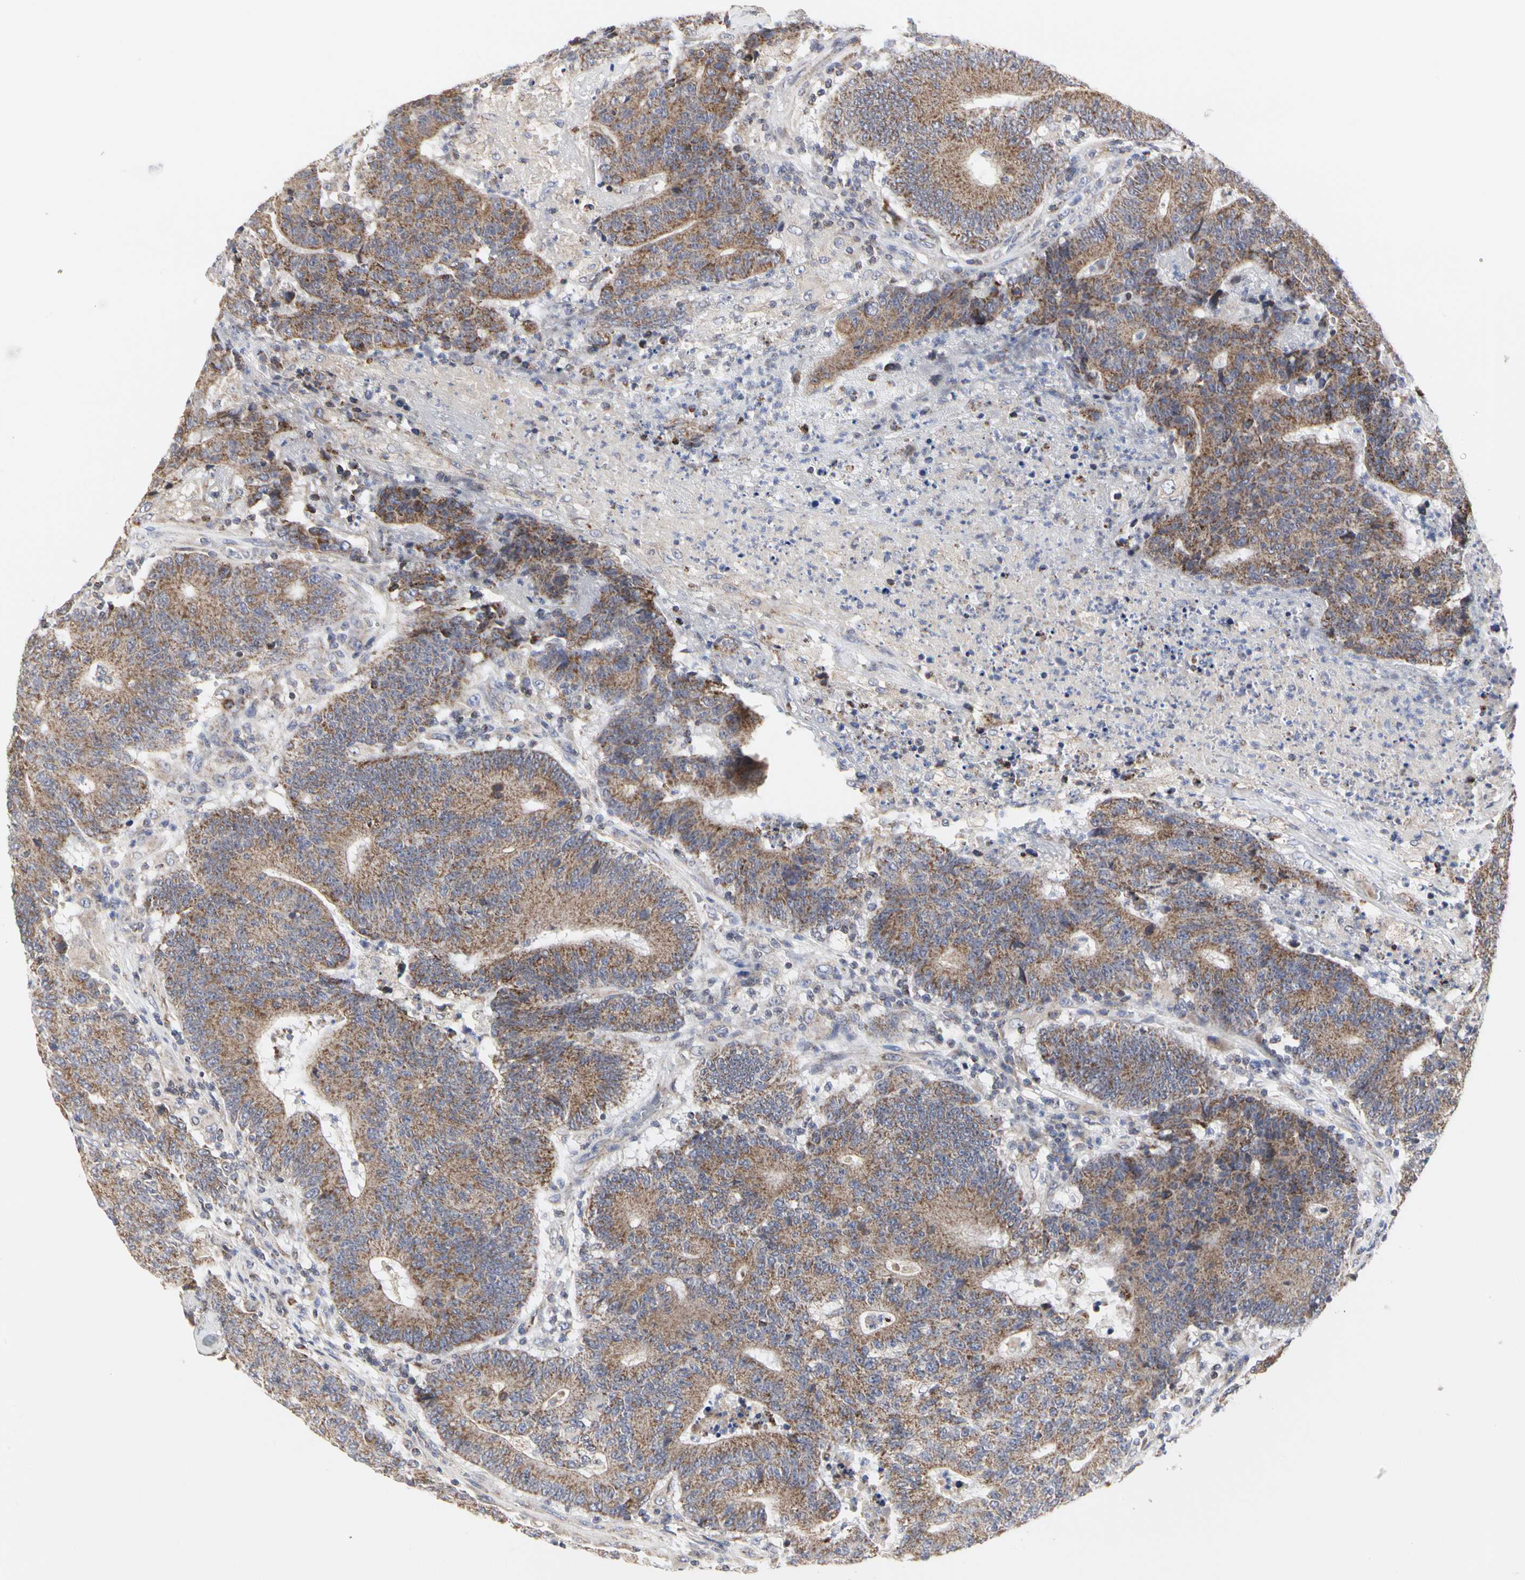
{"staining": {"intensity": "moderate", "quantity": ">75%", "location": "cytoplasmic/membranous"}, "tissue": "colorectal cancer", "cell_type": "Tumor cells", "image_type": "cancer", "snomed": [{"axis": "morphology", "description": "Normal tissue, NOS"}, {"axis": "morphology", "description": "Adenocarcinoma, NOS"}, {"axis": "topography", "description": "Colon"}], "caption": "A photomicrograph of human adenocarcinoma (colorectal) stained for a protein demonstrates moderate cytoplasmic/membranous brown staining in tumor cells.", "gene": "TSKU", "patient": {"sex": "female", "age": 75}}